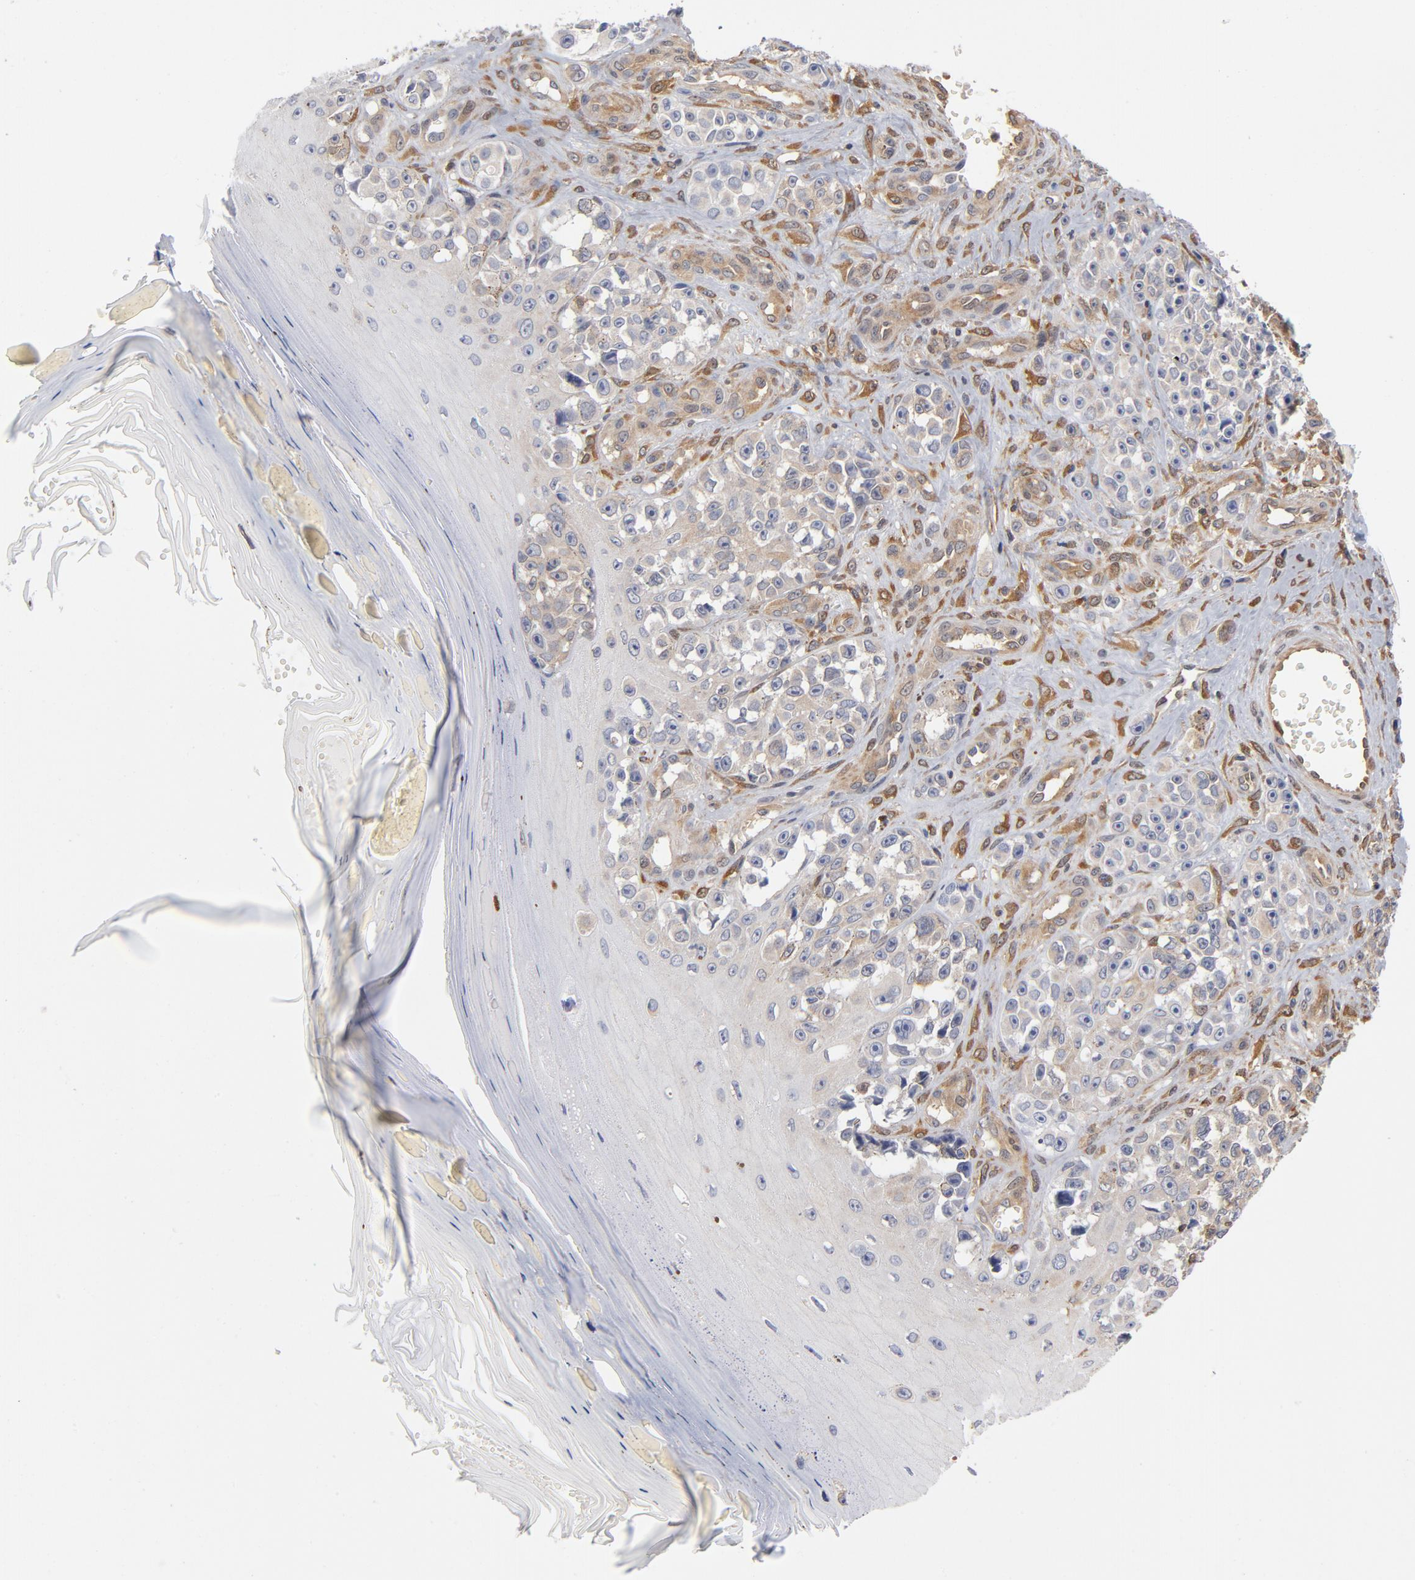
{"staining": {"intensity": "negative", "quantity": "none", "location": "none"}, "tissue": "melanoma", "cell_type": "Tumor cells", "image_type": "cancer", "snomed": [{"axis": "morphology", "description": "Malignant melanoma, NOS"}, {"axis": "topography", "description": "Skin"}], "caption": "Melanoma was stained to show a protein in brown. There is no significant positivity in tumor cells. (DAB (3,3'-diaminobenzidine) immunohistochemistry, high magnification).", "gene": "ASMTL", "patient": {"sex": "female", "age": 82}}